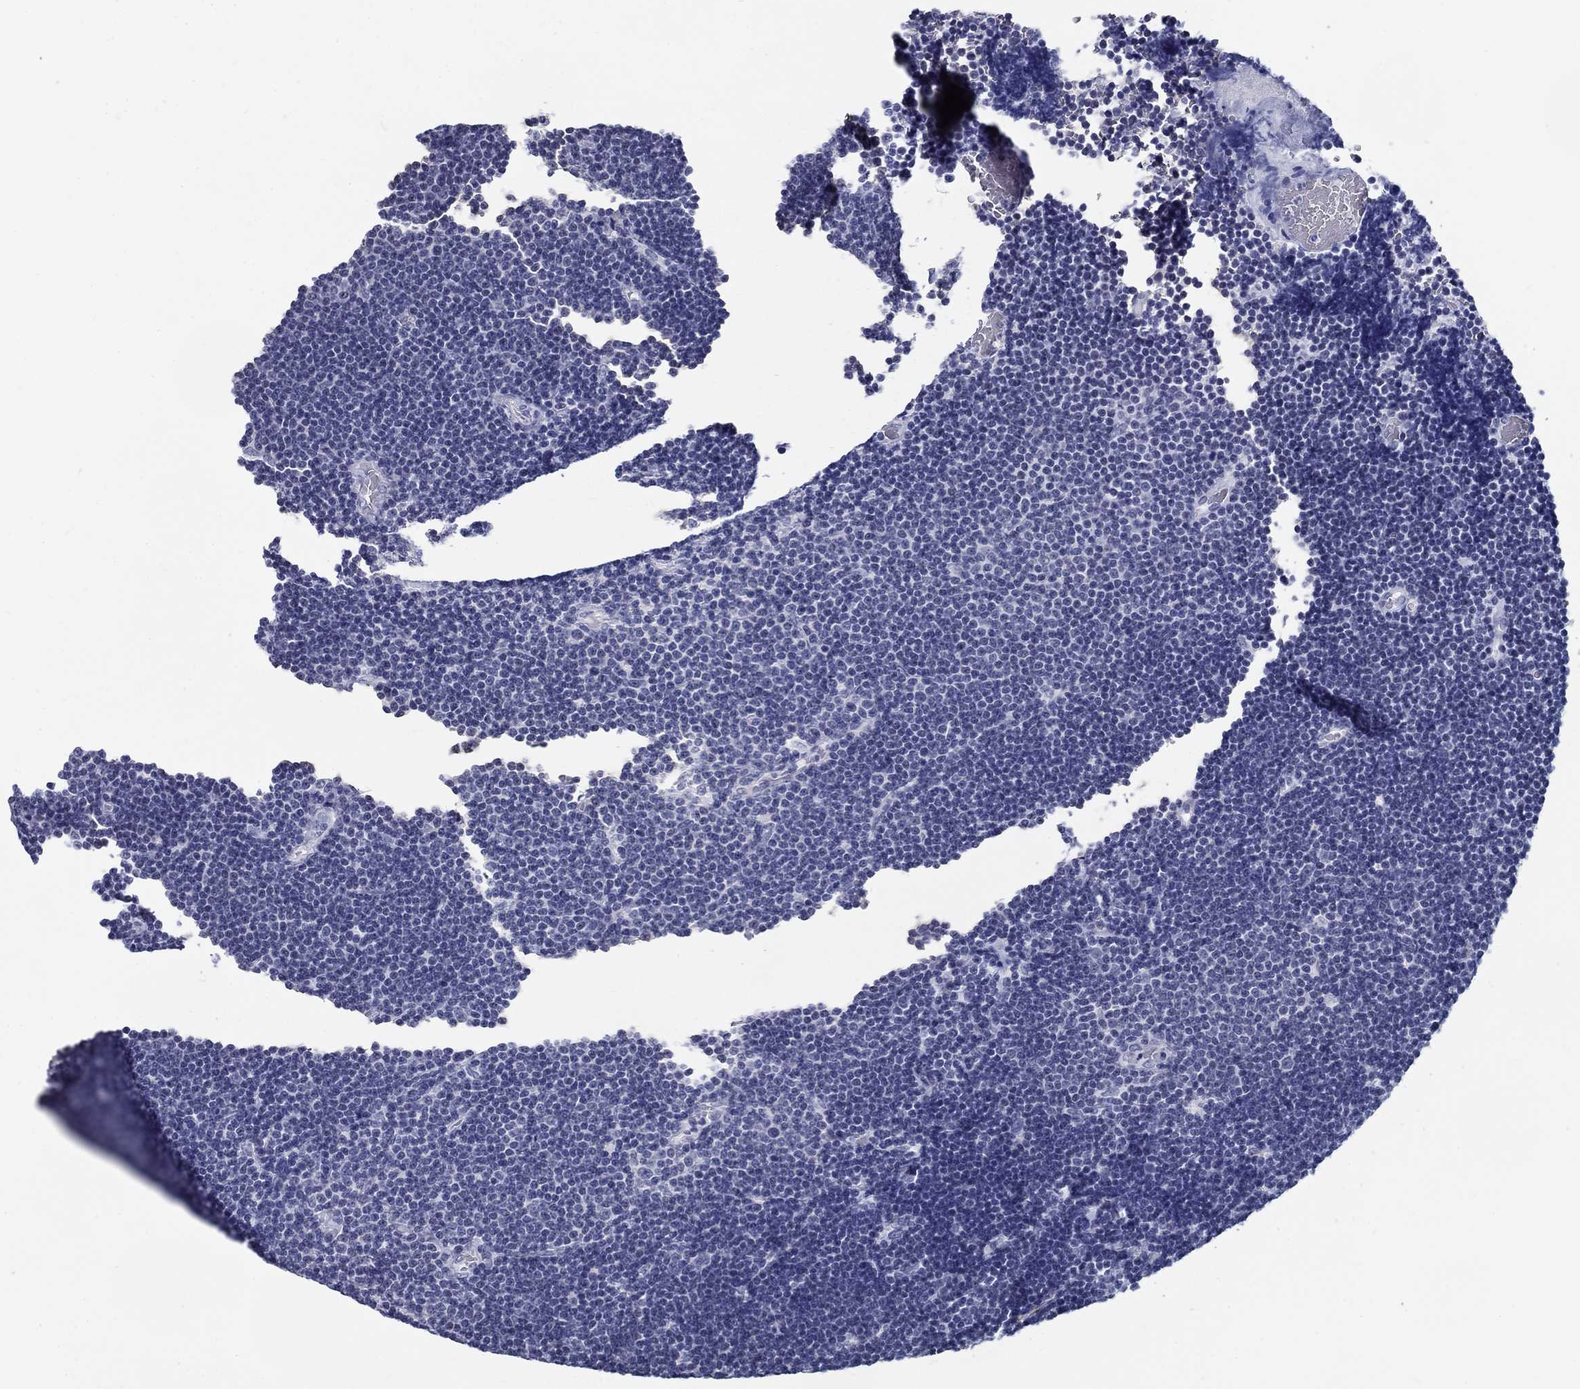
{"staining": {"intensity": "negative", "quantity": "none", "location": "none"}, "tissue": "lymphoma", "cell_type": "Tumor cells", "image_type": "cancer", "snomed": [{"axis": "morphology", "description": "Malignant lymphoma, non-Hodgkin's type, Low grade"}, {"axis": "topography", "description": "Brain"}], "caption": "The histopathology image exhibits no staining of tumor cells in lymphoma.", "gene": "C4orf19", "patient": {"sex": "female", "age": 66}}